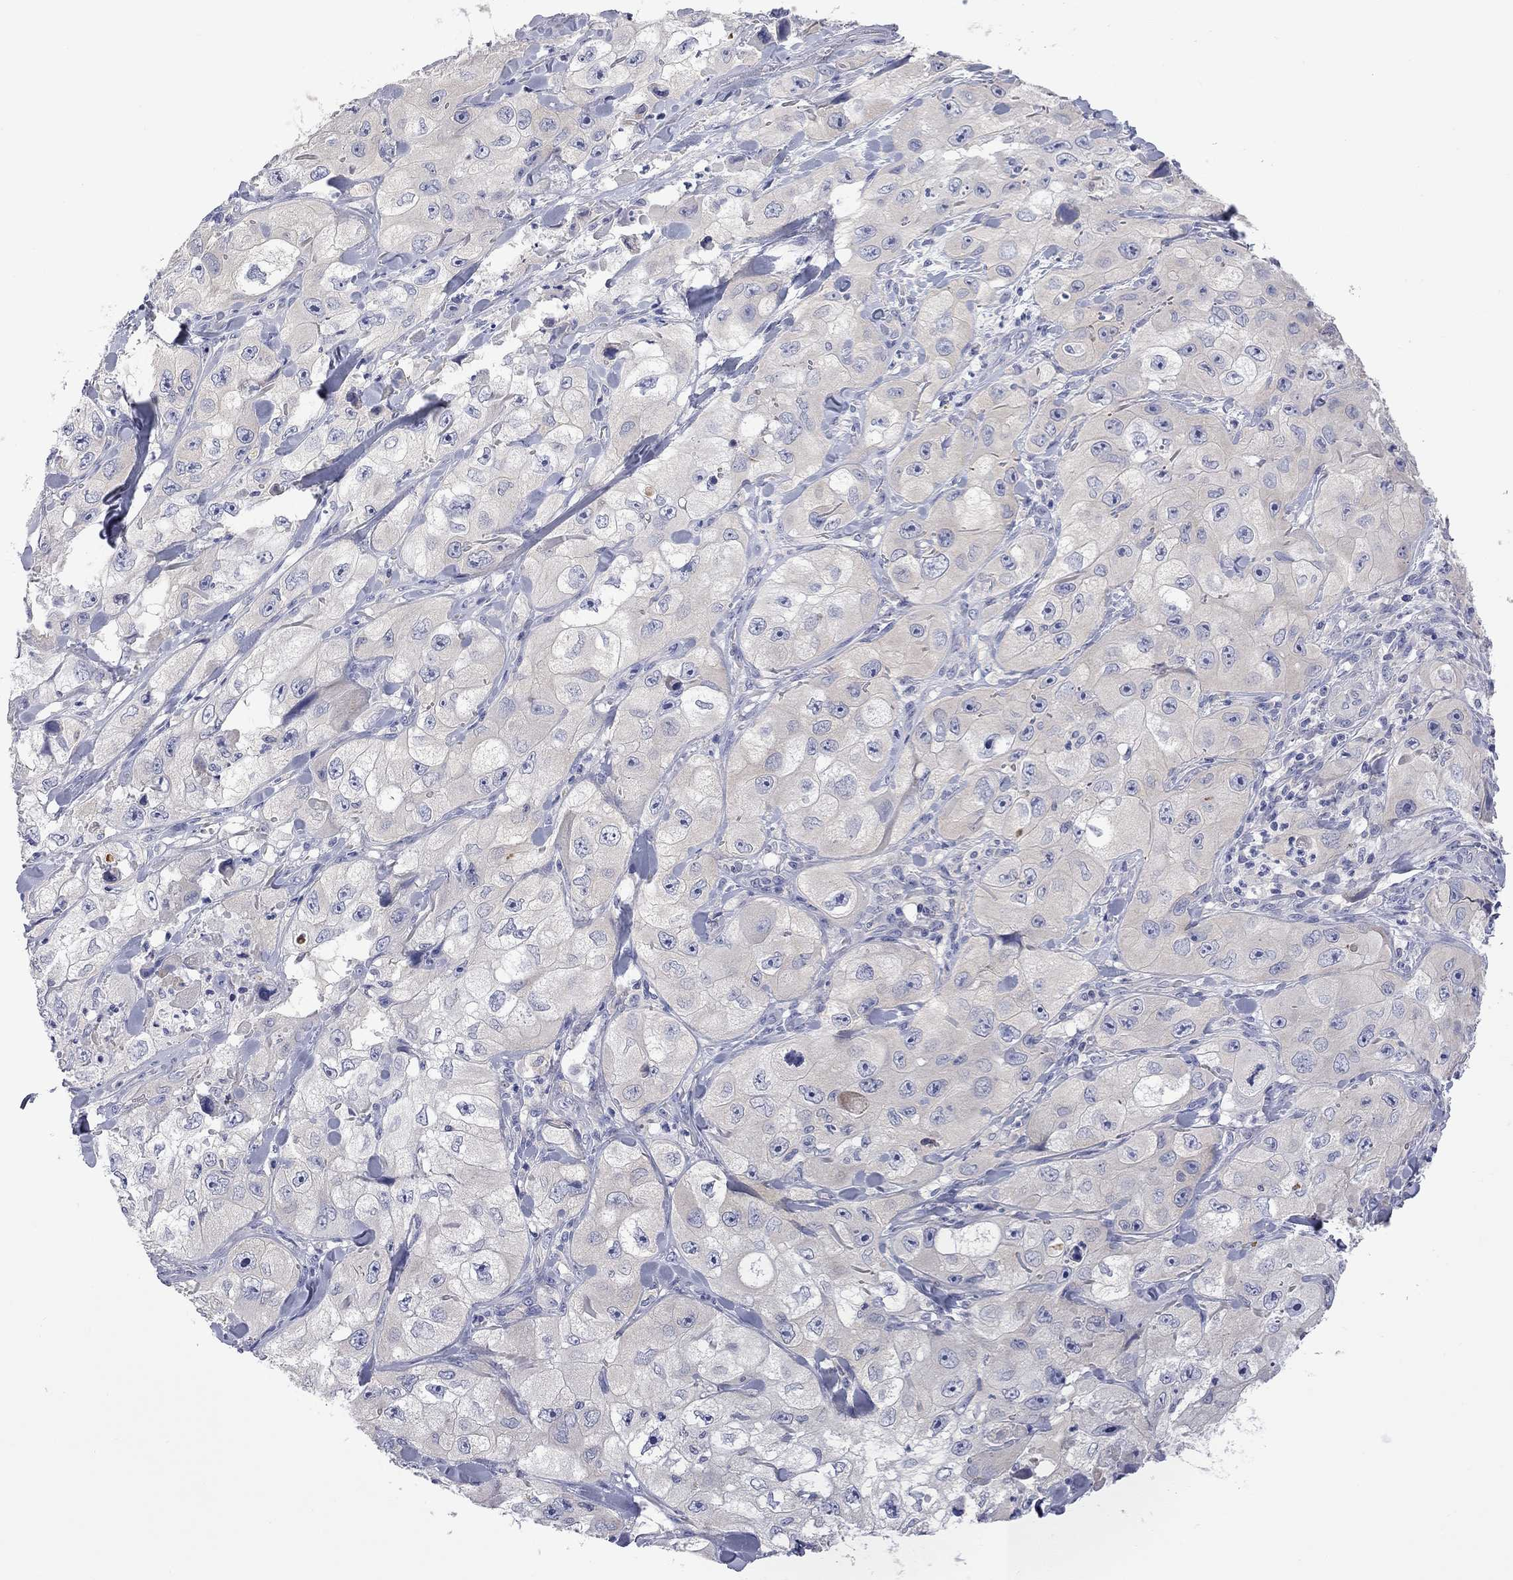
{"staining": {"intensity": "negative", "quantity": "none", "location": "none"}, "tissue": "skin cancer", "cell_type": "Tumor cells", "image_type": "cancer", "snomed": [{"axis": "morphology", "description": "Squamous cell carcinoma, NOS"}, {"axis": "topography", "description": "Skin"}, {"axis": "topography", "description": "Subcutis"}], "caption": "This is an IHC histopathology image of human skin squamous cell carcinoma. There is no expression in tumor cells.", "gene": "ABCB4", "patient": {"sex": "male", "age": 73}}